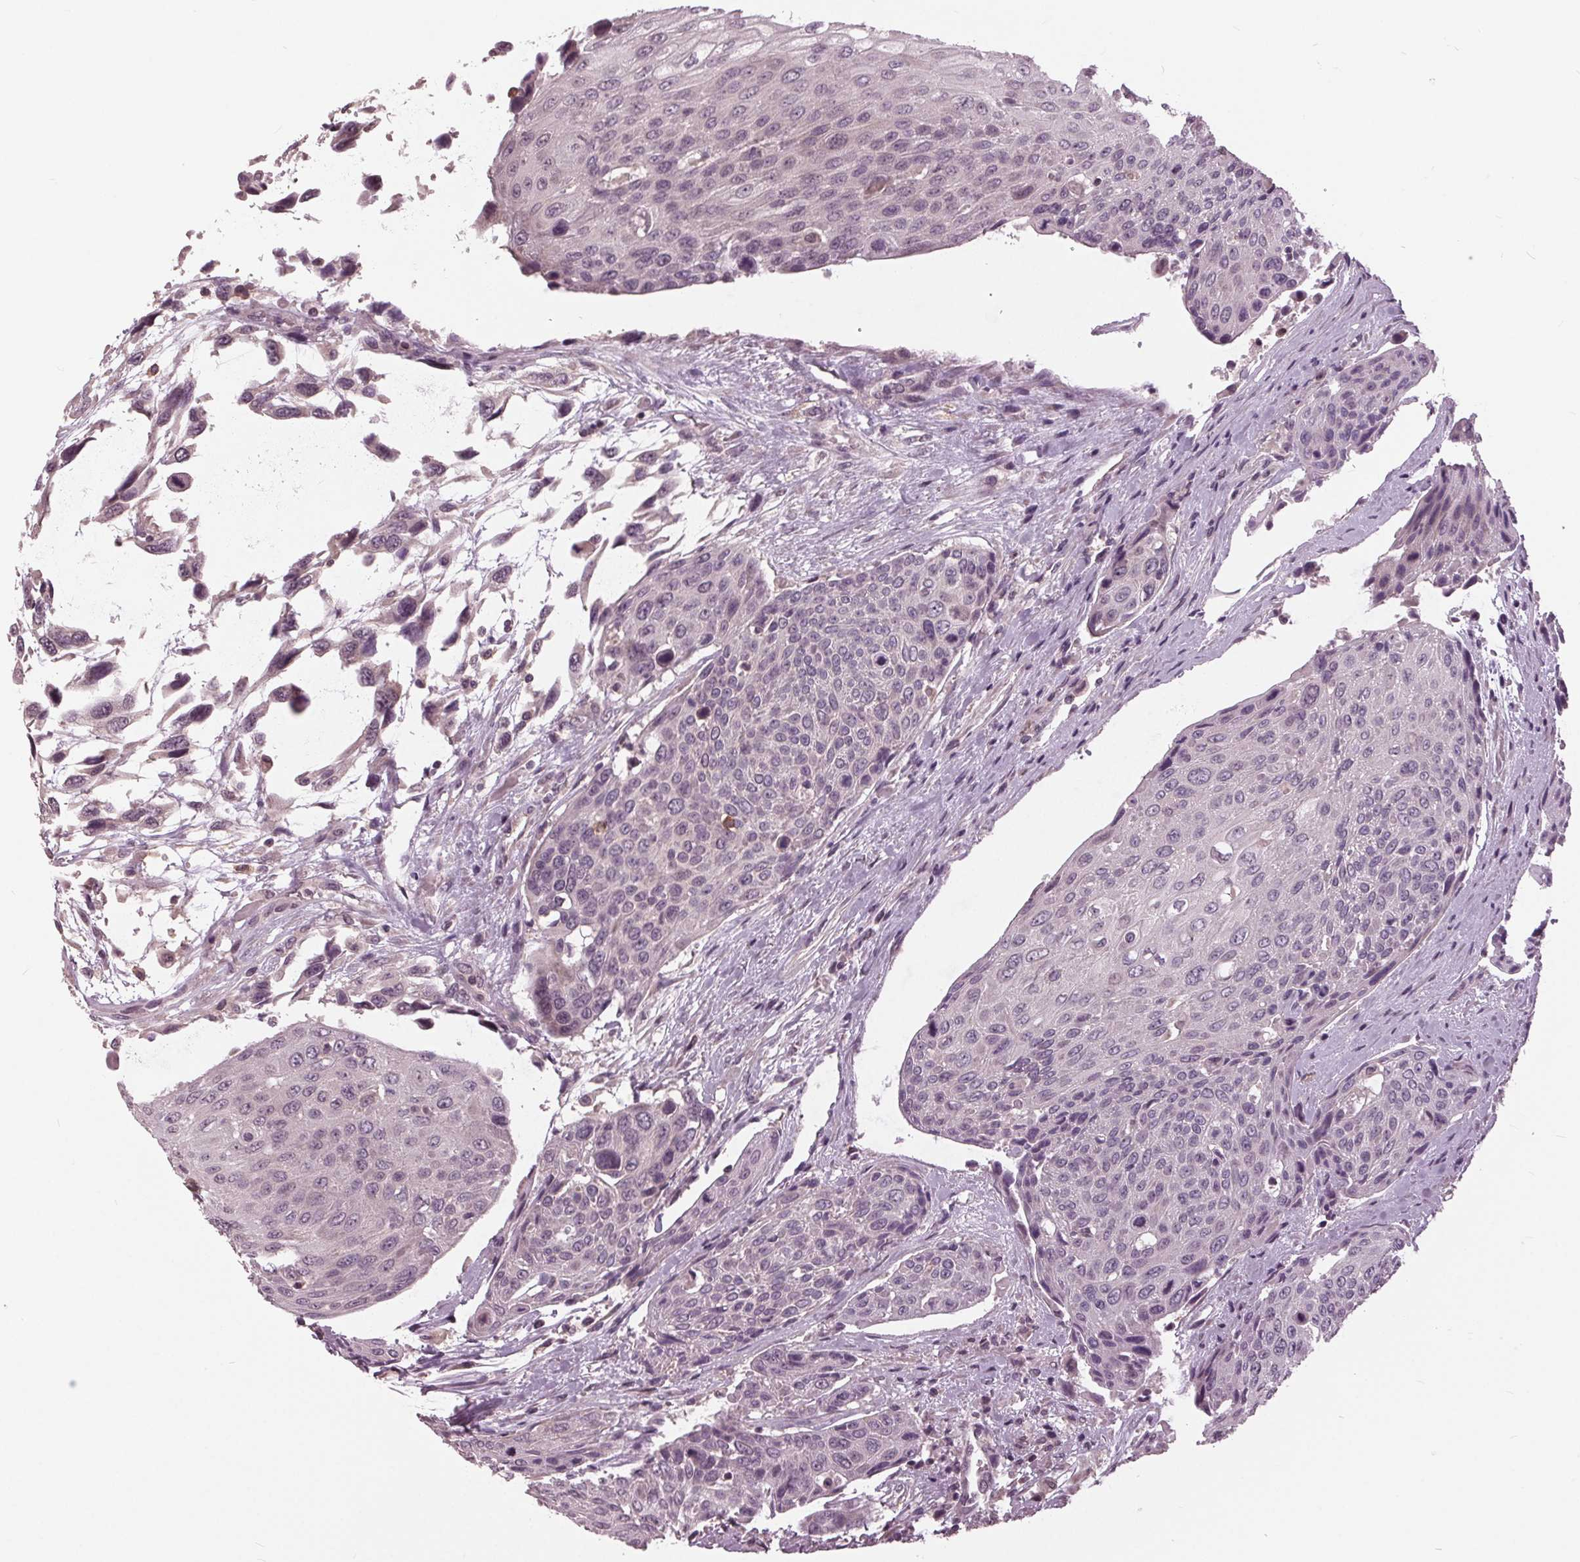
{"staining": {"intensity": "negative", "quantity": "none", "location": "none"}, "tissue": "urothelial cancer", "cell_type": "Tumor cells", "image_type": "cancer", "snomed": [{"axis": "morphology", "description": "Urothelial carcinoma, High grade"}, {"axis": "topography", "description": "Urinary bladder"}], "caption": "High power microscopy photomicrograph of an immunohistochemistry (IHC) photomicrograph of urothelial cancer, revealing no significant positivity in tumor cells.", "gene": "SIGLEC6", "patient": {"sex": "female", "age": 70}}